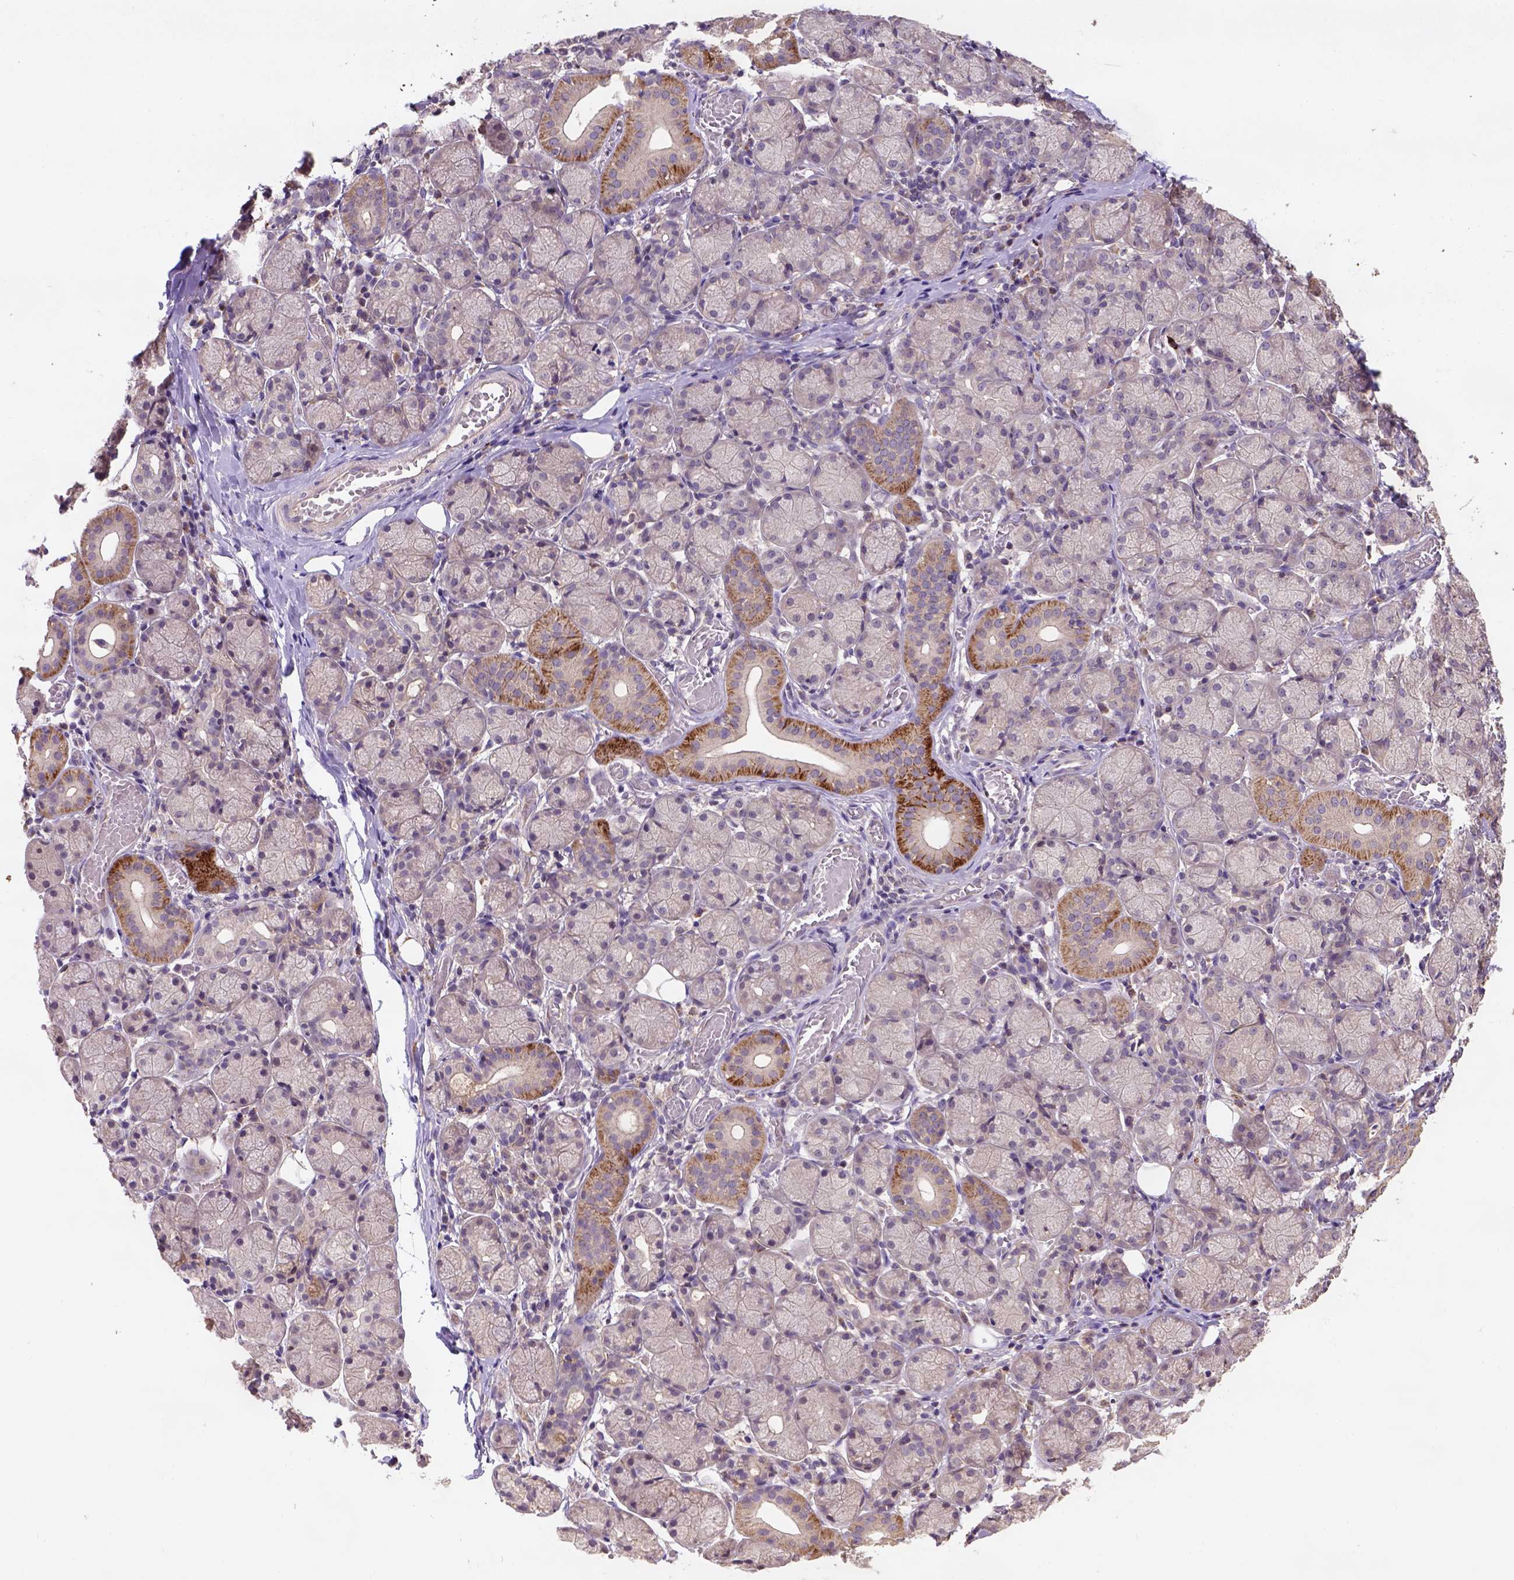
{"staining": {"intensity": "strong", "quantity": "25%-75%", "location": "cytoplasmic/membranous"}, "tissue": "salivary gland", "cell_type": "Glandular cells", "image_type": "normal", "snomed": [{"axis": "morphology", "description": "Normal tissue, NOS"}, {"axis": "topography", "description": "Salivary gland"}, {"axis": "topography", "description": "Peripheral nerve tissue"}], "caption": "Salivary gland stained with DAB immunohistochemistry exhibits high levels of strong cytoplasmic/membranous expression in about 25%-75% of glandular cells.", "gene": "KBTBD8", "patient": {"sex": "female", "age": 24}}